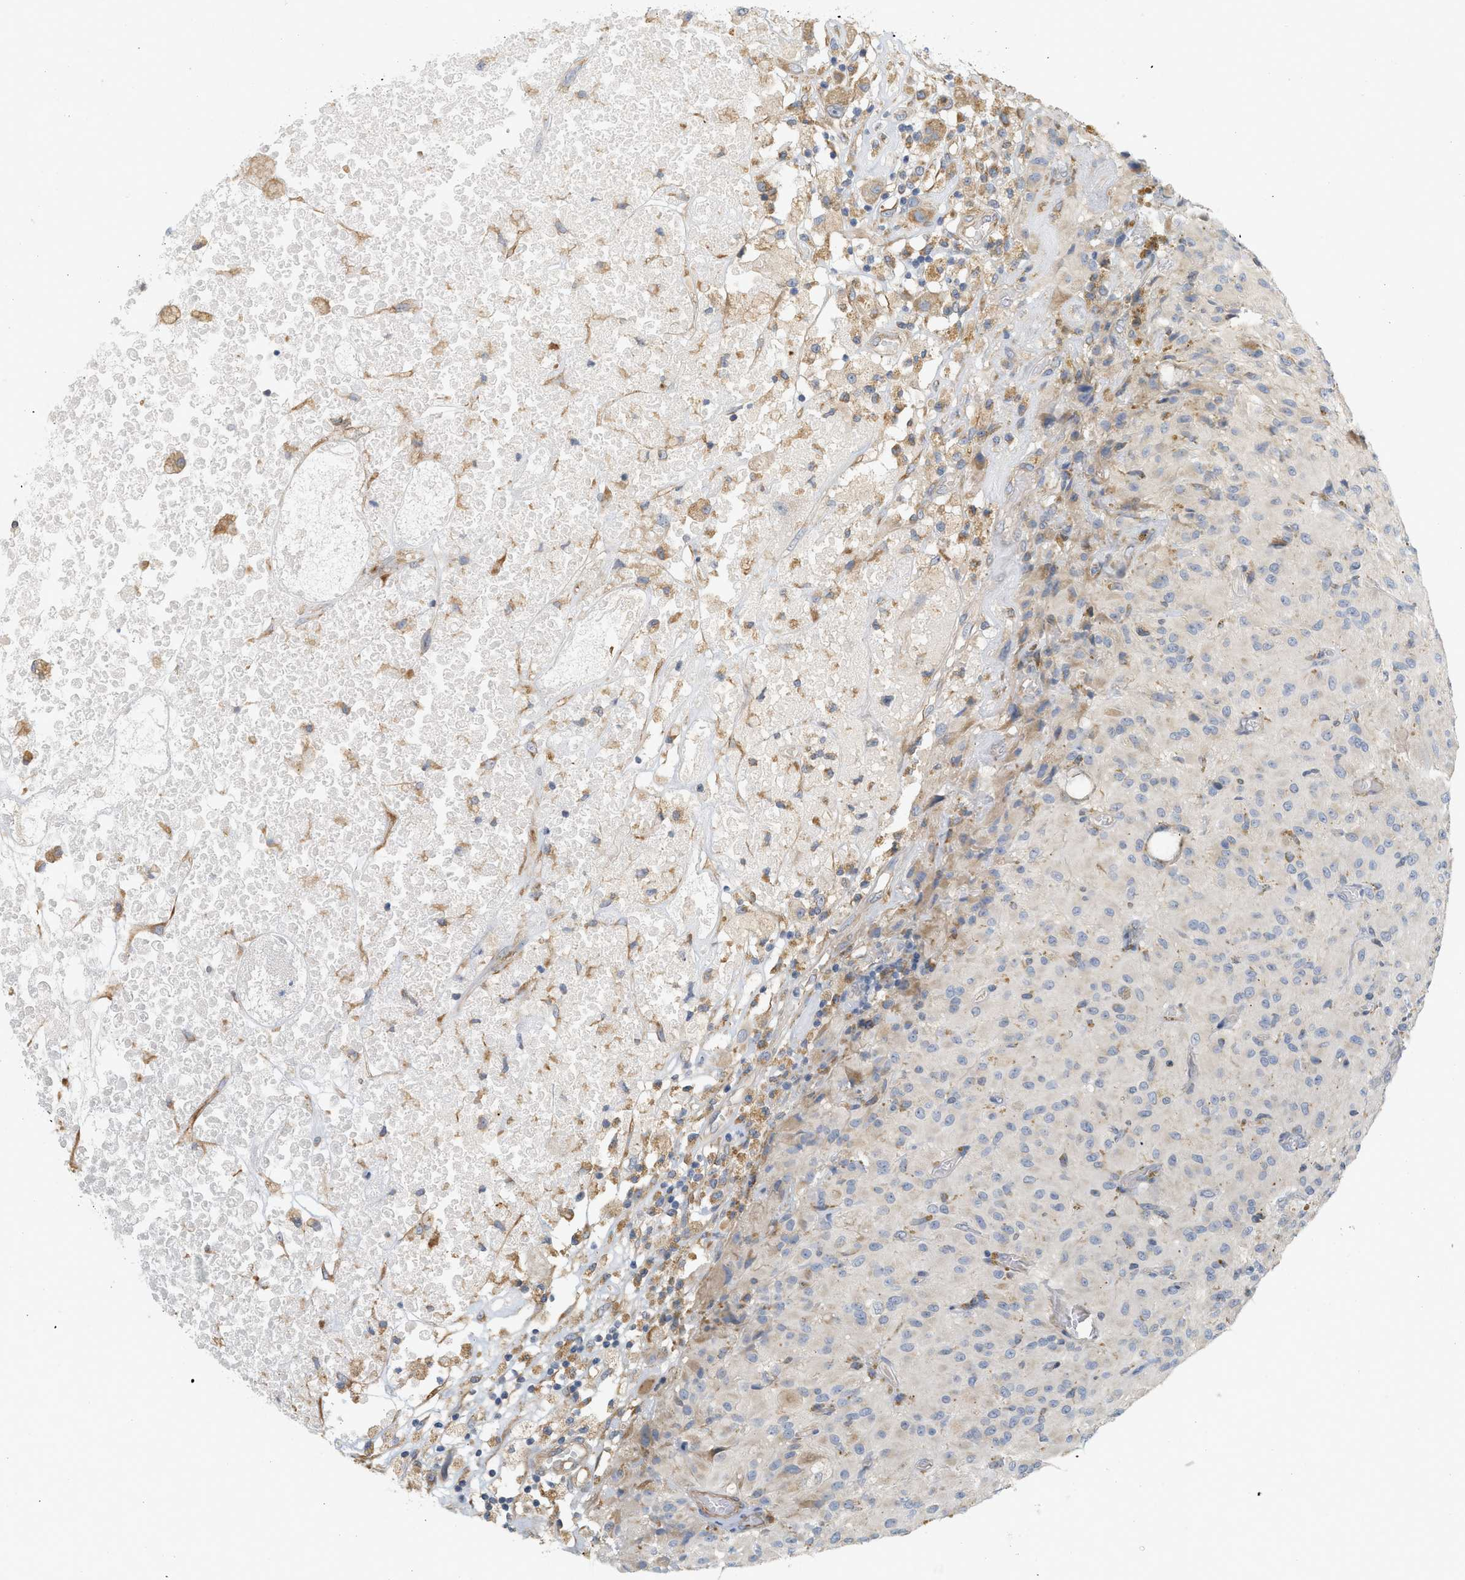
{"staining": {"intensity": "moderate", "quantity": "<25%", "location": "cytoplasmic/membranous"}, "tissue": "glioma", "cell_type": "Tumor cells", "image_type": "cancer", "snomed": [{"axis": "morphology", "description": "Glioma, malignant, High grade"}, {"axis": "topography", "description": "Brain"}], "caption": "DAB immunohistochemical staining of human malignant high-grade glioma displays moderate cytoplasmic/membranous protein positivity in approximately <25% of tumor cells. Nuclei are stained in blue.", "gene": "SVOP", "patient": {"sex": "female", "age": 59}}